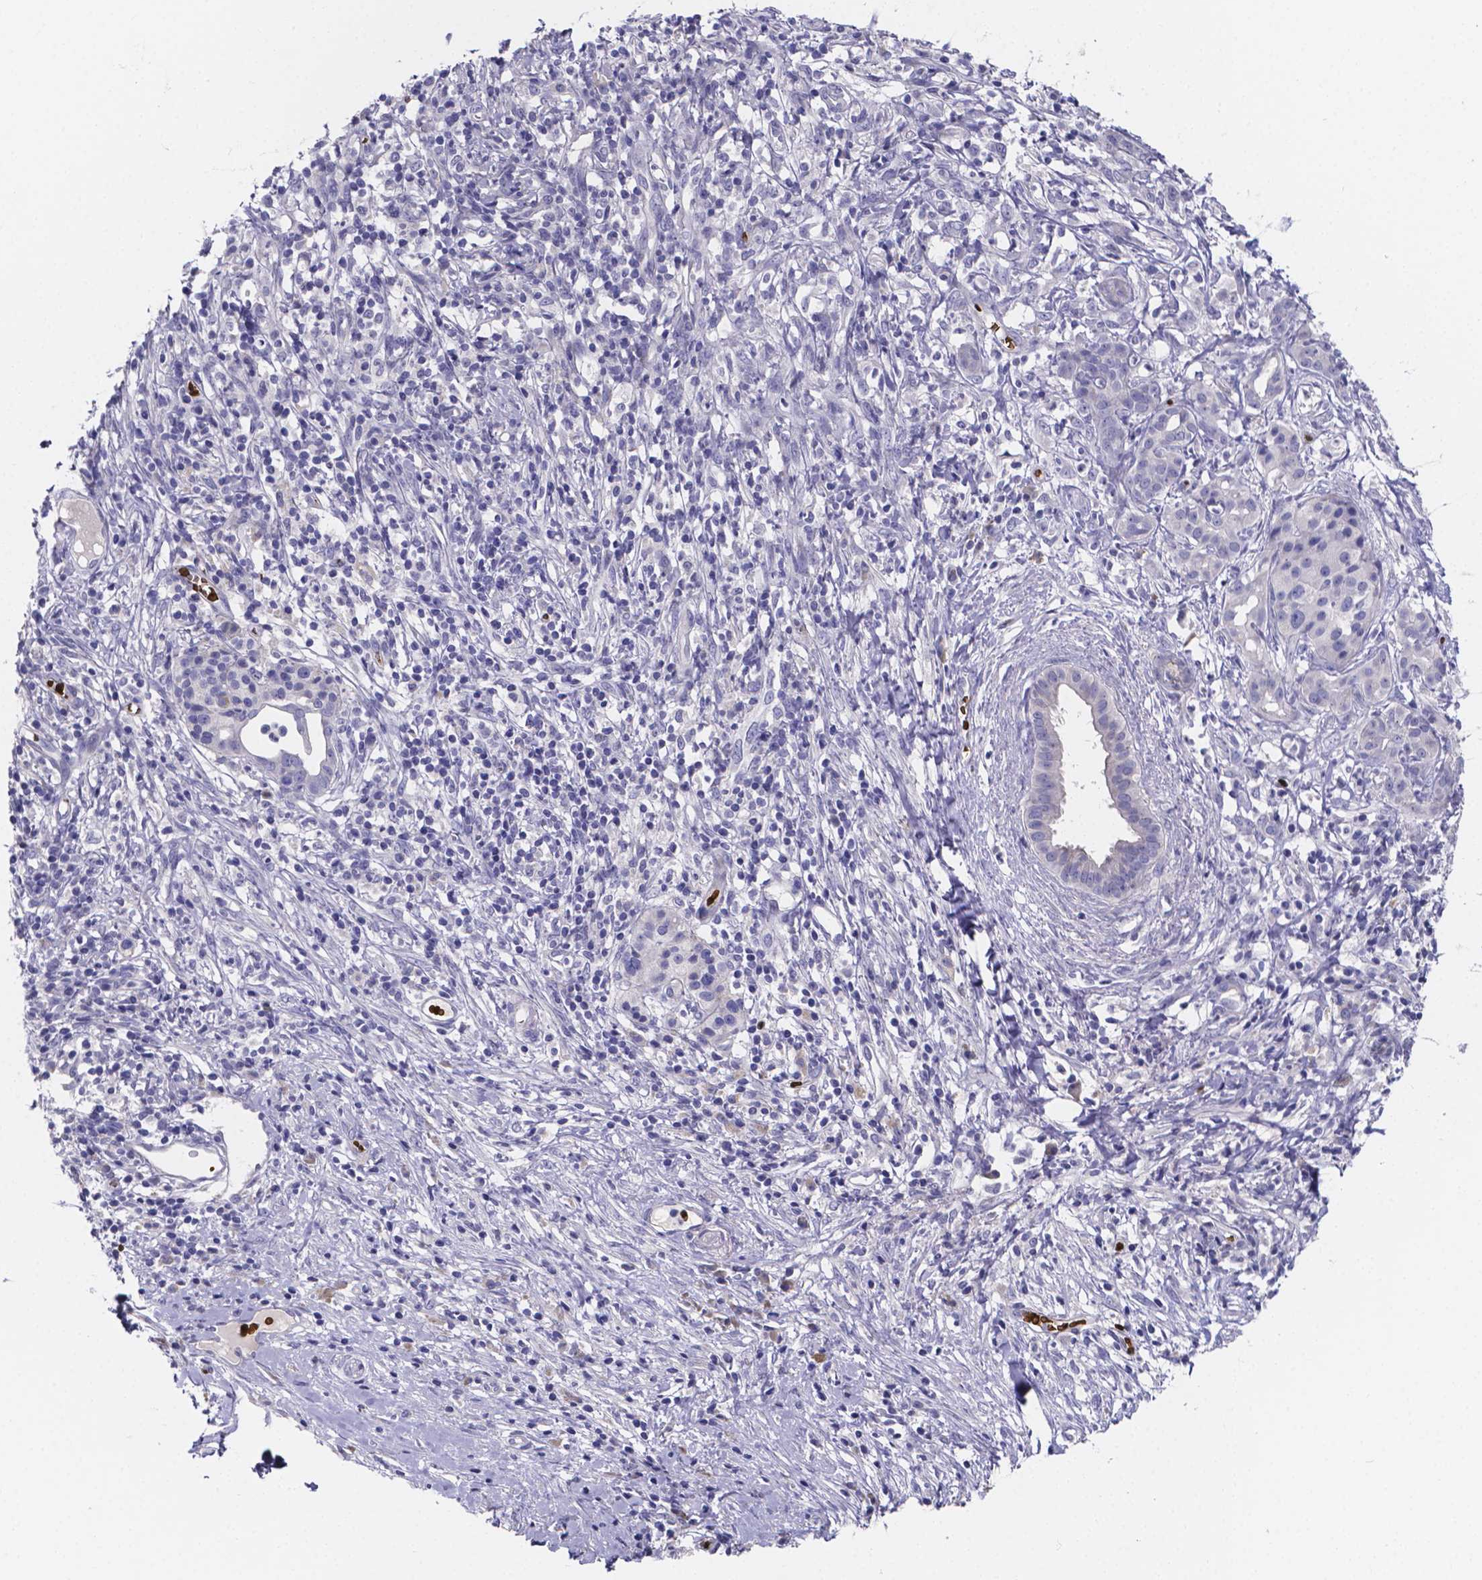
{"staining": {"intensity": "negative", "quantity": "none", "location": "none"}, "tissue": "pancreatic cancer", "cell_type": "Tumor cells", "image_type": "cancer", "snomed": [{"axis": "morphology", "description": "Adenocarcinoma, NOS"}, {"axis": "topography", "description": "Pancreas"}], "caption": "The micrograph reveals no significant staining in tumor cells of pancreatic cancer (adenocarcinoma). Nuclei are stained in blue.", "gene": "GABRA3", "patient": {"sex": "male", "age": 61}}